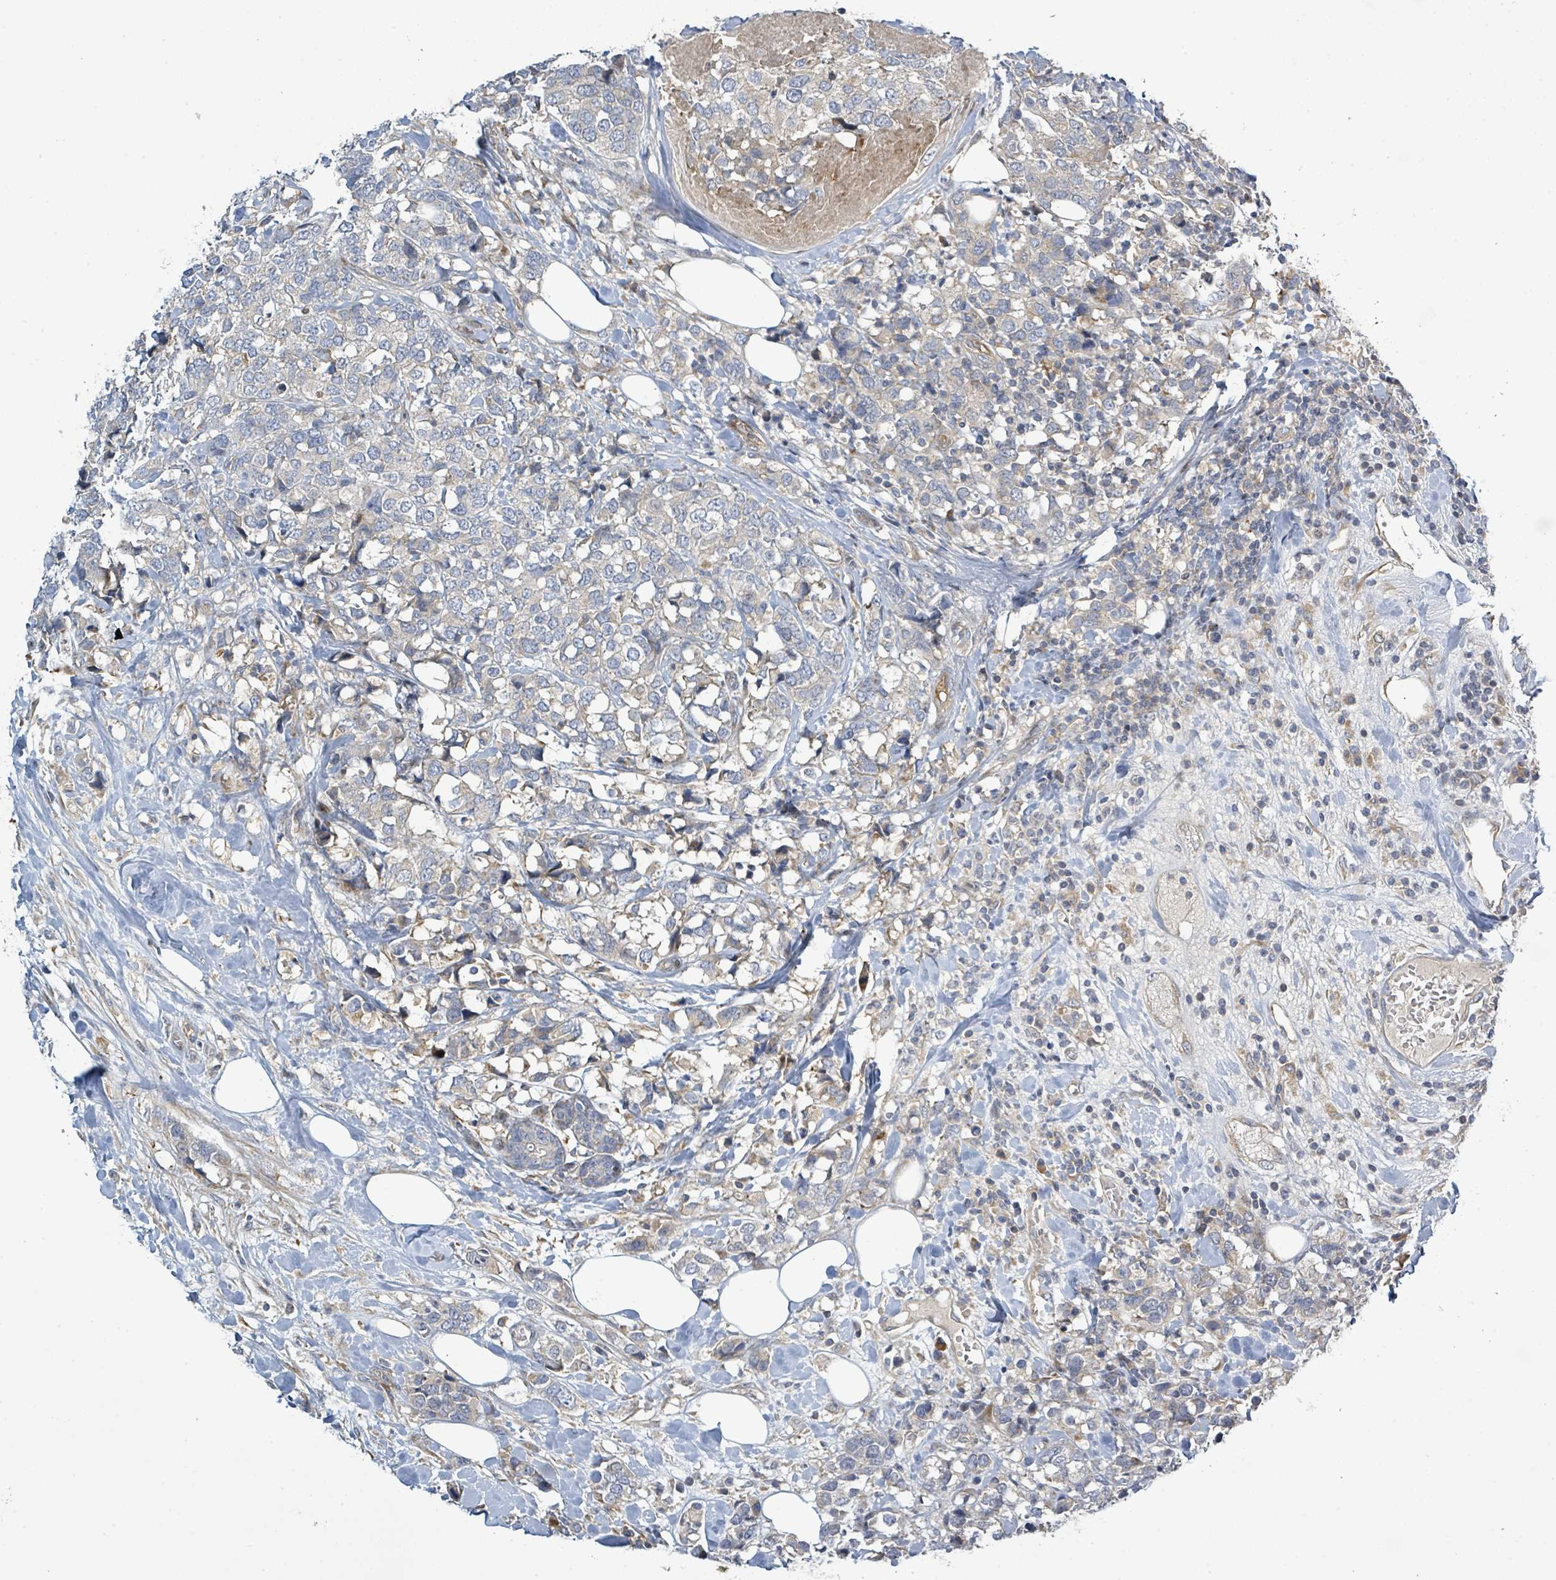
{"staining": {"intensity": "negative", "quantity": "none", "location": "none"}, "tissue": "breast cancer", "cell_type": "Tumor cells", "image_type": "cancer", "snomed": [{"axis": "morphology", "description": "Lobular carcinoma"}, {"axis": "topography", "description": "Breast"}], "caption": "Tumor cells are negative for protein expression in human lobular carcinoma (breast).", "gene": "CFAP210", "patient": {"sex": "female", "age": 59}}